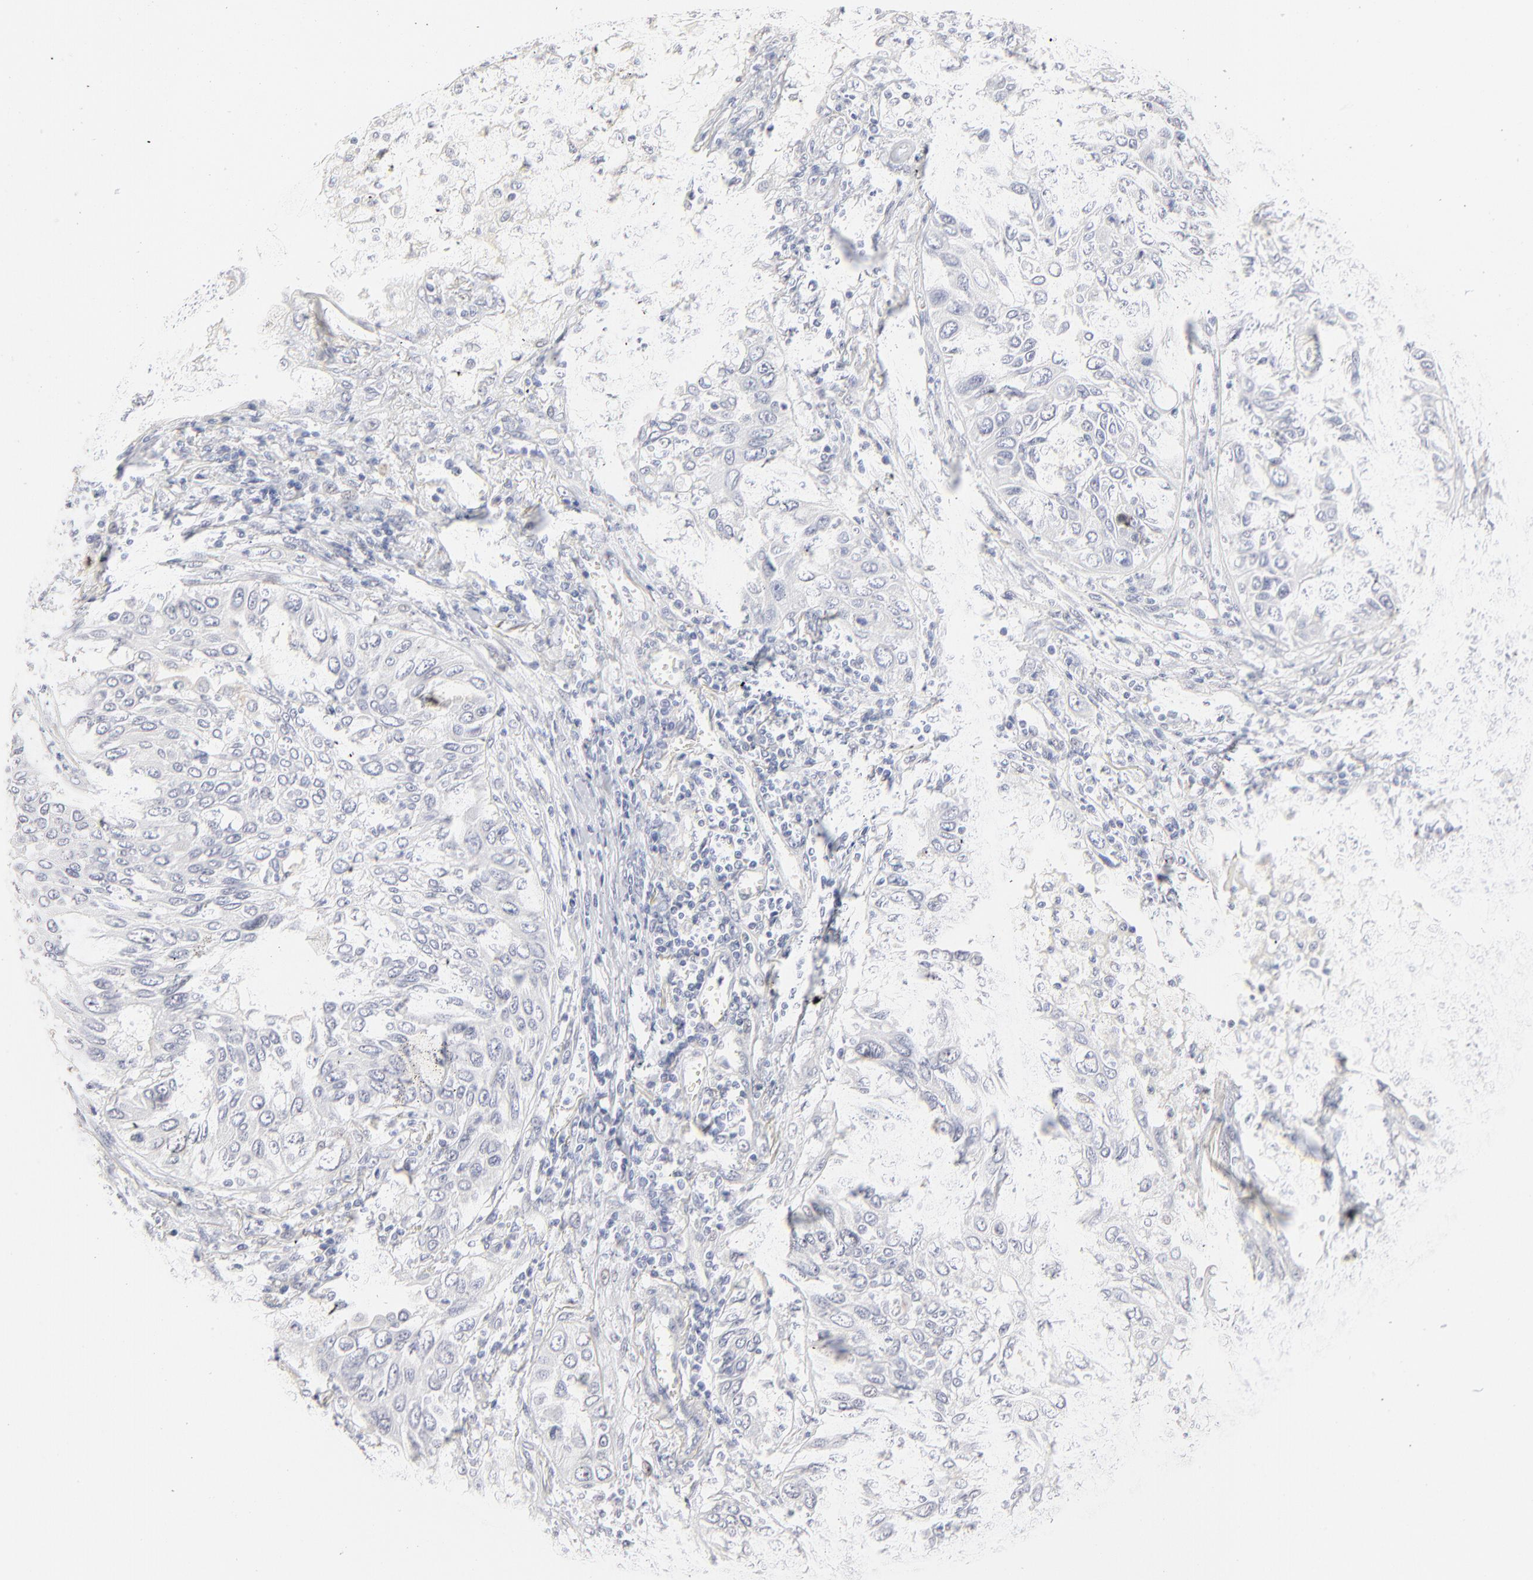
{"staining": {"intensity": "negative", "quantity": "none", "location": "none"}, "tissue": "lung cancer", "cell_type": "Tumor cells", "image_type": "cancer", "snomed": [{"axis": "morphology", "description": "Squamous cell carcinoma, NOS"}, {"axis": "topography", "description": "Lung"}], "caption": "Tumor cells show no significant staining in lung cancer (squamous cell carcinoma).", "gene": "RBM3", "patient": {"sex": "female", "age": 76}}